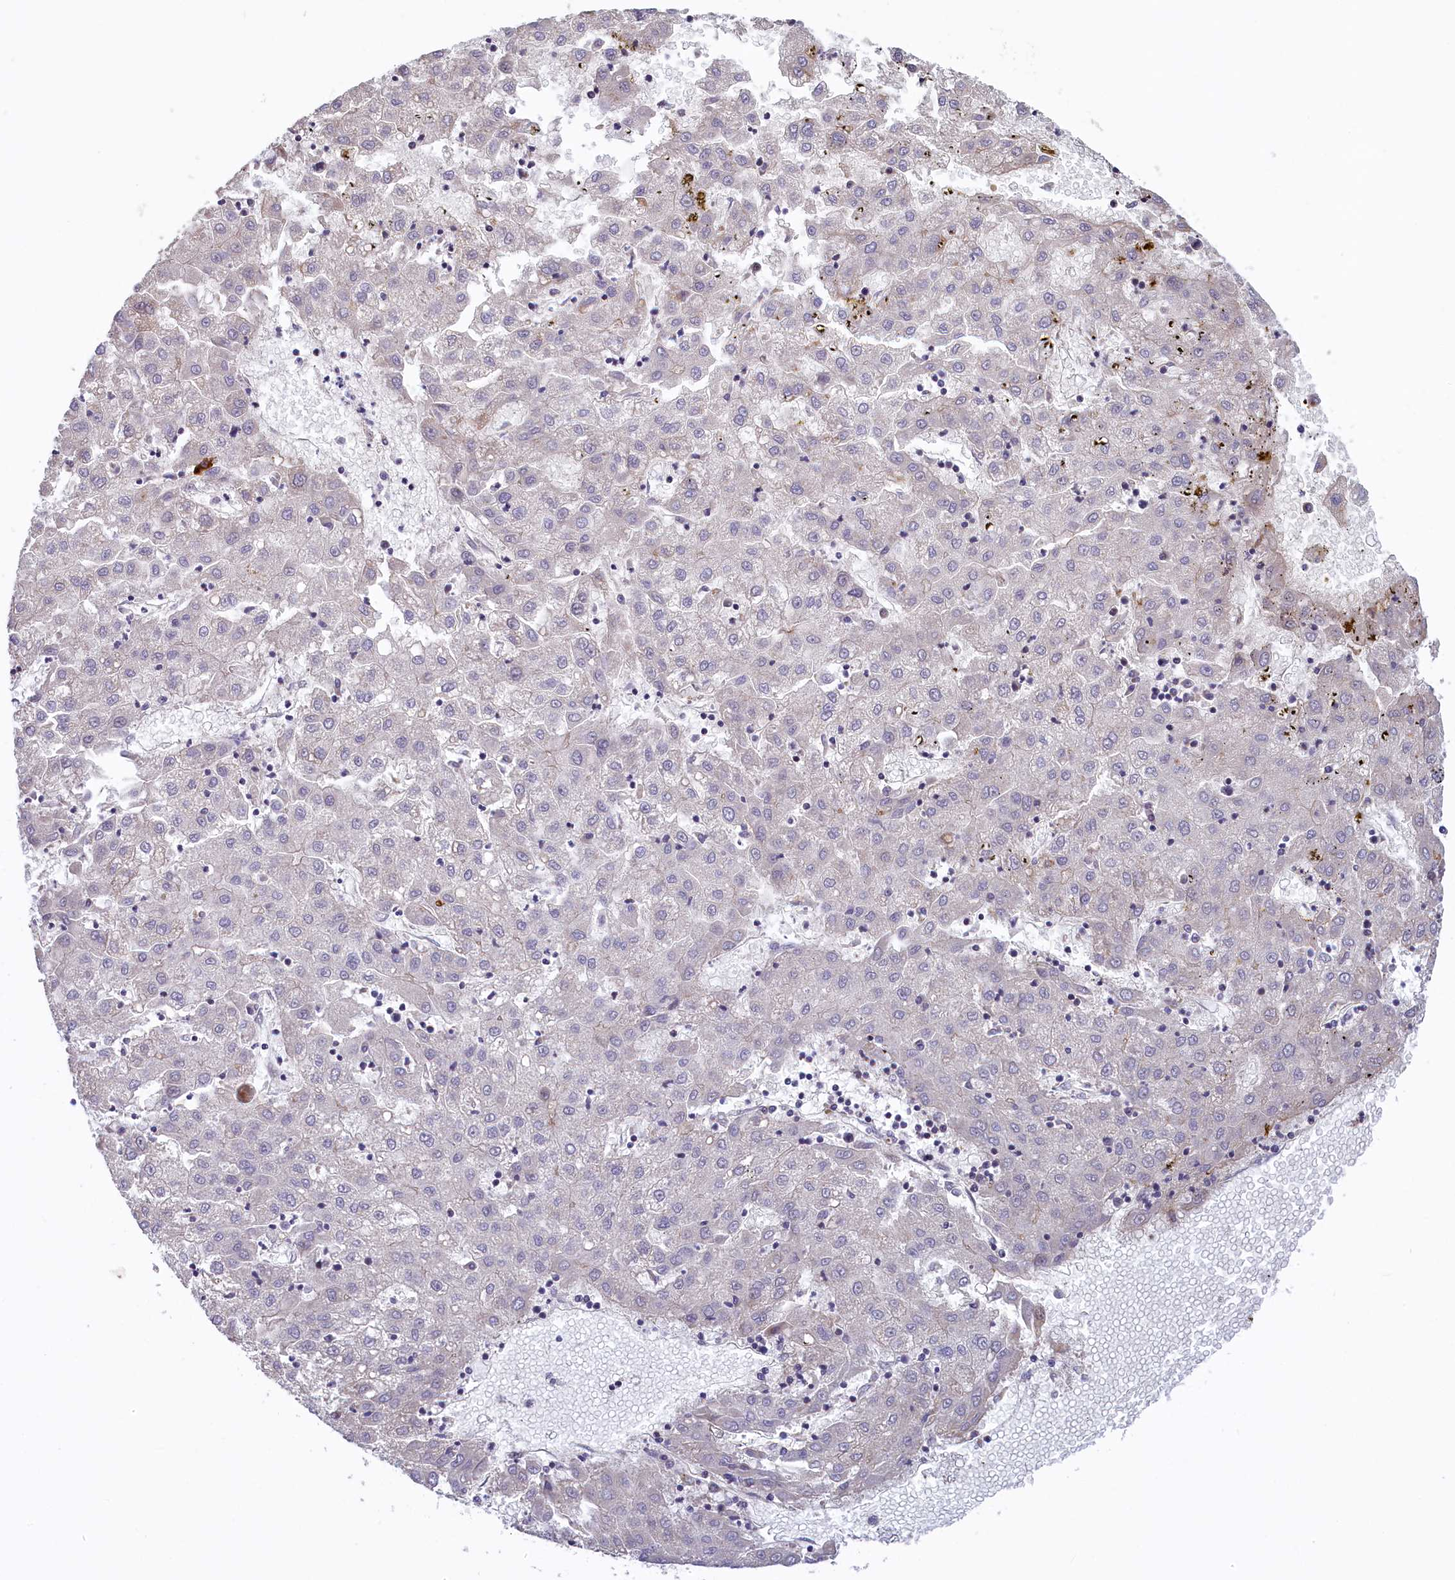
{"staining": {"intensity": "negative", "quantity": "none", "location": "none"}, "tissue": "liver cancer", "cell_type": "Tumor cells", "image_type": "cancer", "snomed": [{"axis": "morphology", "description": "Carcinoma, Hepatocellular, NOS"}, {"axis": "topography", "description": "Liver"}], "caption": "A high-resolution histopathology image shows immunohistochemistry (IHC) staining of hepatocellular carcinoma (liver), which displays no significant positivity in tumor cells.", "gene": "HYKK", "patient": {"sex": "male", "age": 72}}